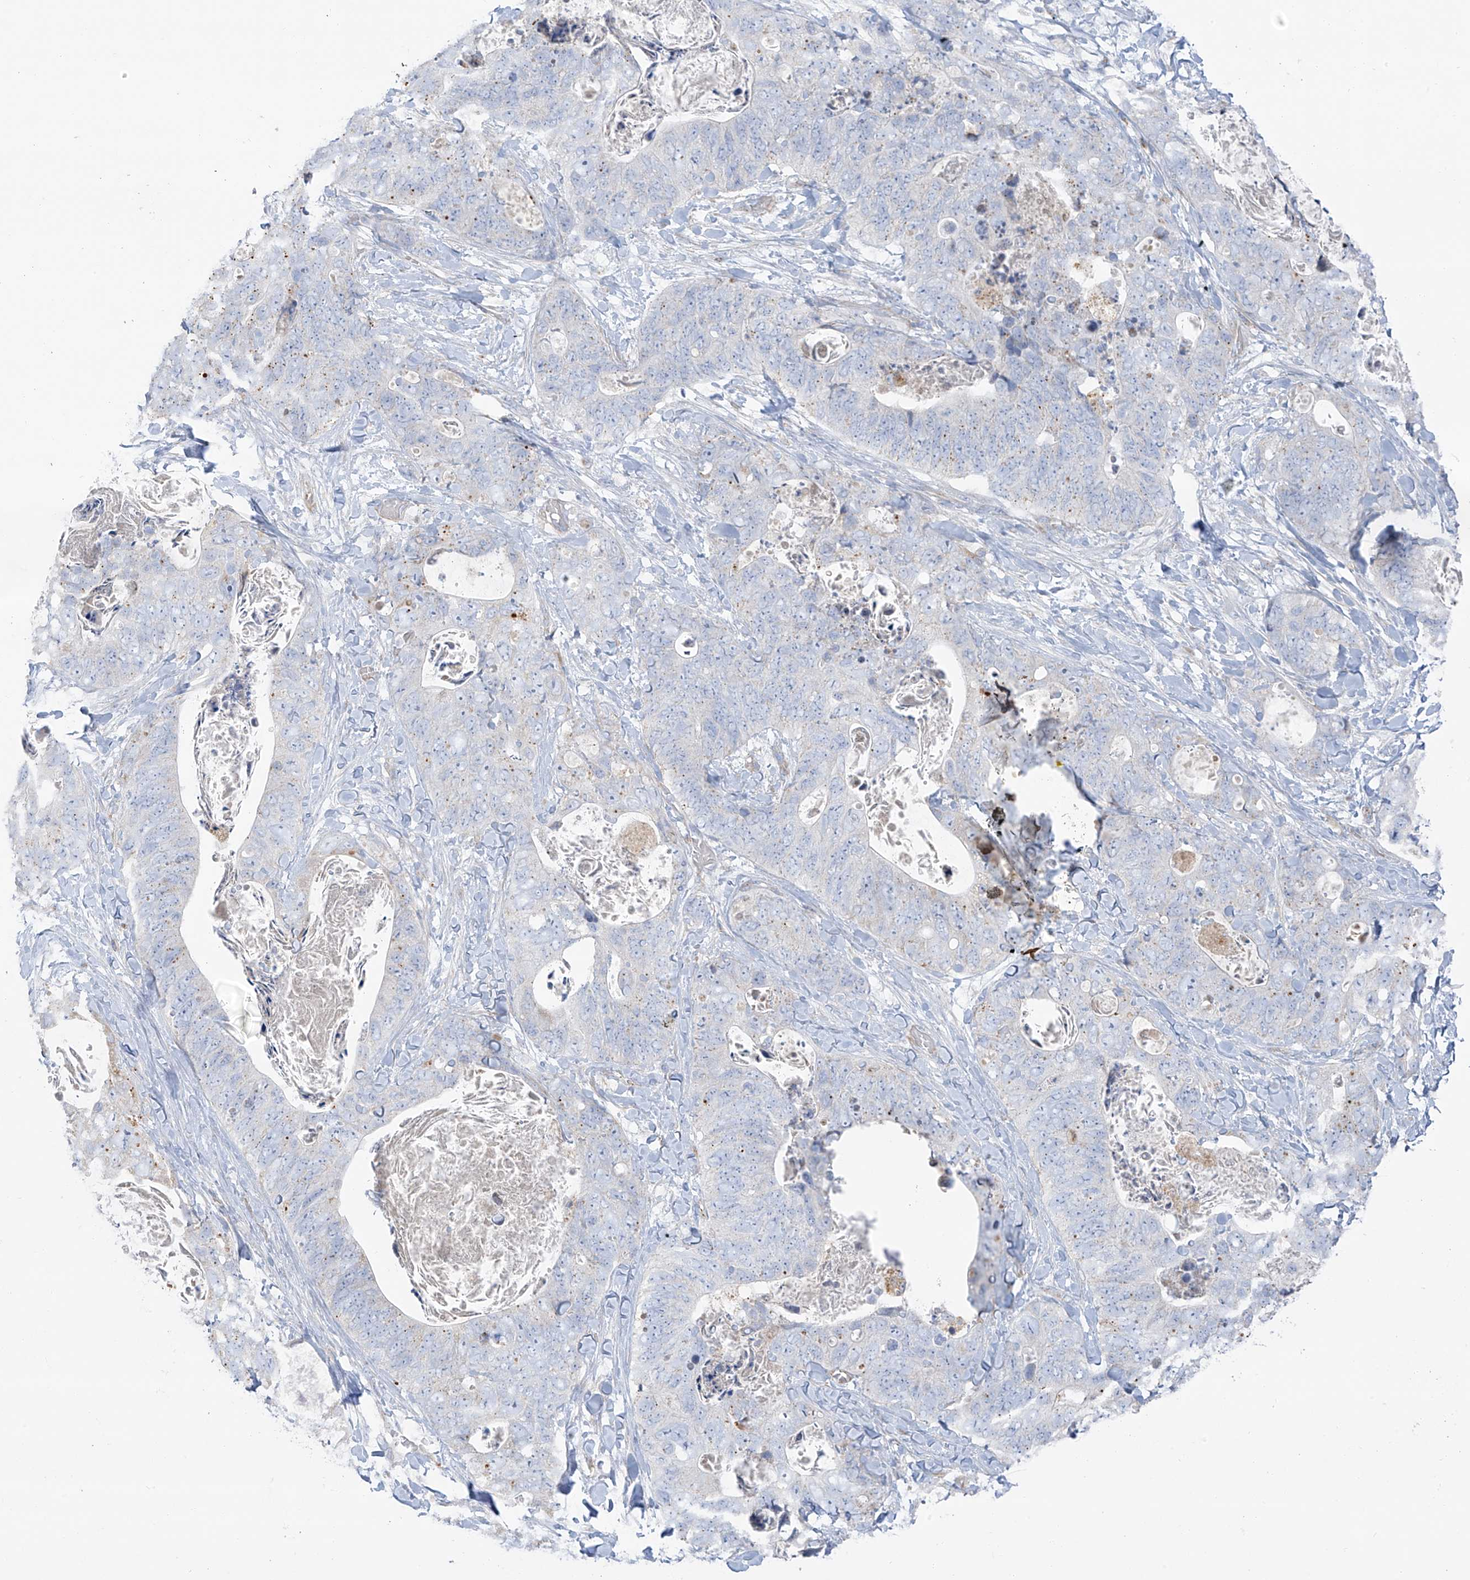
{"staining": {"intensity": "negative", "quantity": "none", "location": "none"}, "tissue": "stomach cancer", "cell_type": "Tumor cells", "image_type": "cancer", "snomed": [{"axis": "morphology", "description": "Adenocarcinoma, NOS"}, {"axis": "topography", "description": "Stomach"}], "caption": "This is a image of immunohistochemistry (IHC) staining of stomach cancer (adenocarcinoma), which shows no positivity in tumor cells.", "gene": "TAL2", "patient": {"sex": "female", "age": 89}}